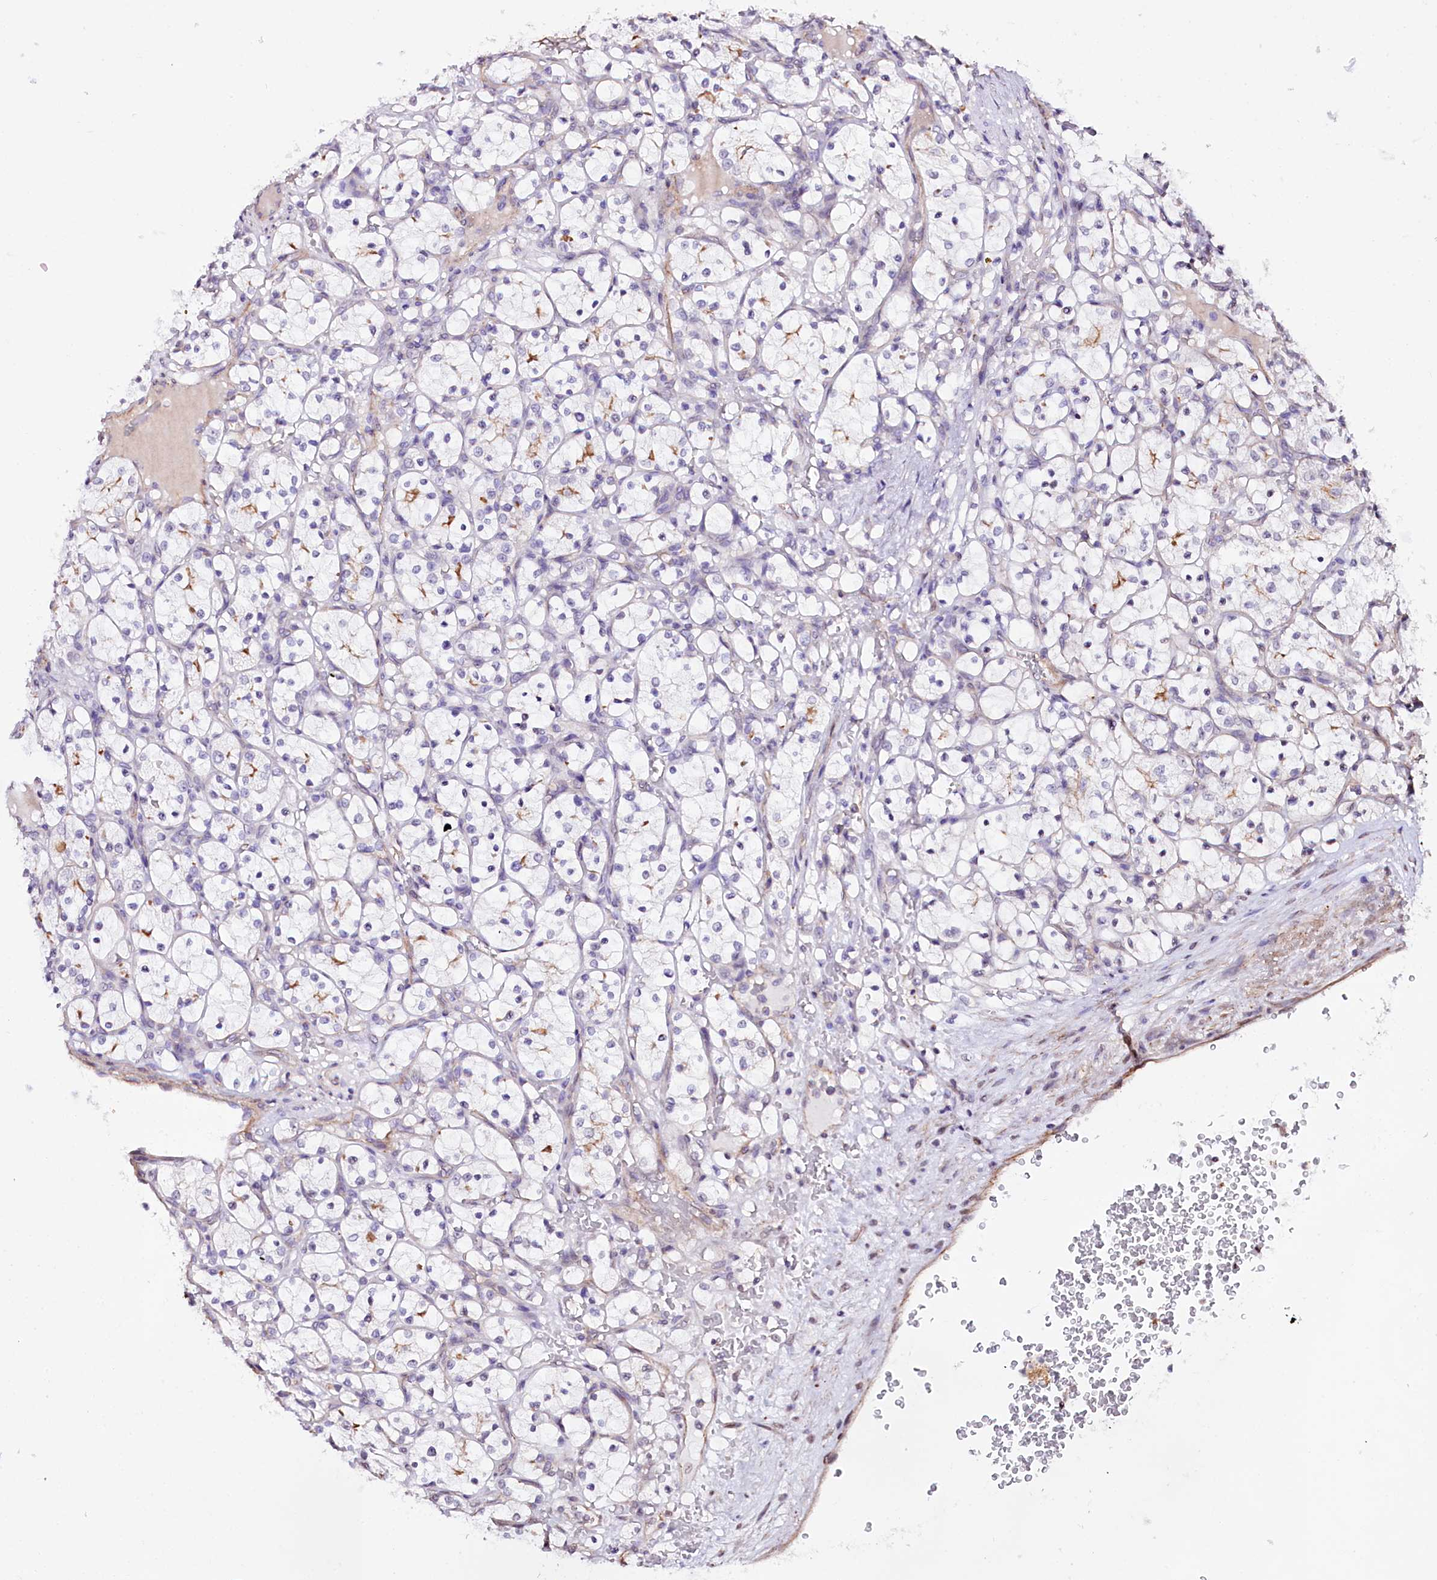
{"staining": {"intensity": "negative", "quantity": "none", "location": "none"}, "tissue": "renal cancer", "cell_type": "Tumor cells", "image_type": "cancer", "snomed": [{"axis": "morphology", "description": "Adenocarcinoma, NOS"}, {"axis": "topography", "description": "Kidney"}], "caption": "A high-resolution micrograph shows IHC staining of renal adenocarcinoma, which reveals no significant expression in tumor cells. (Brightfield microscopy of DAB IHC at high magnification).", "gene": "ST7", "patient": {"sex": "female", "age": 69}}